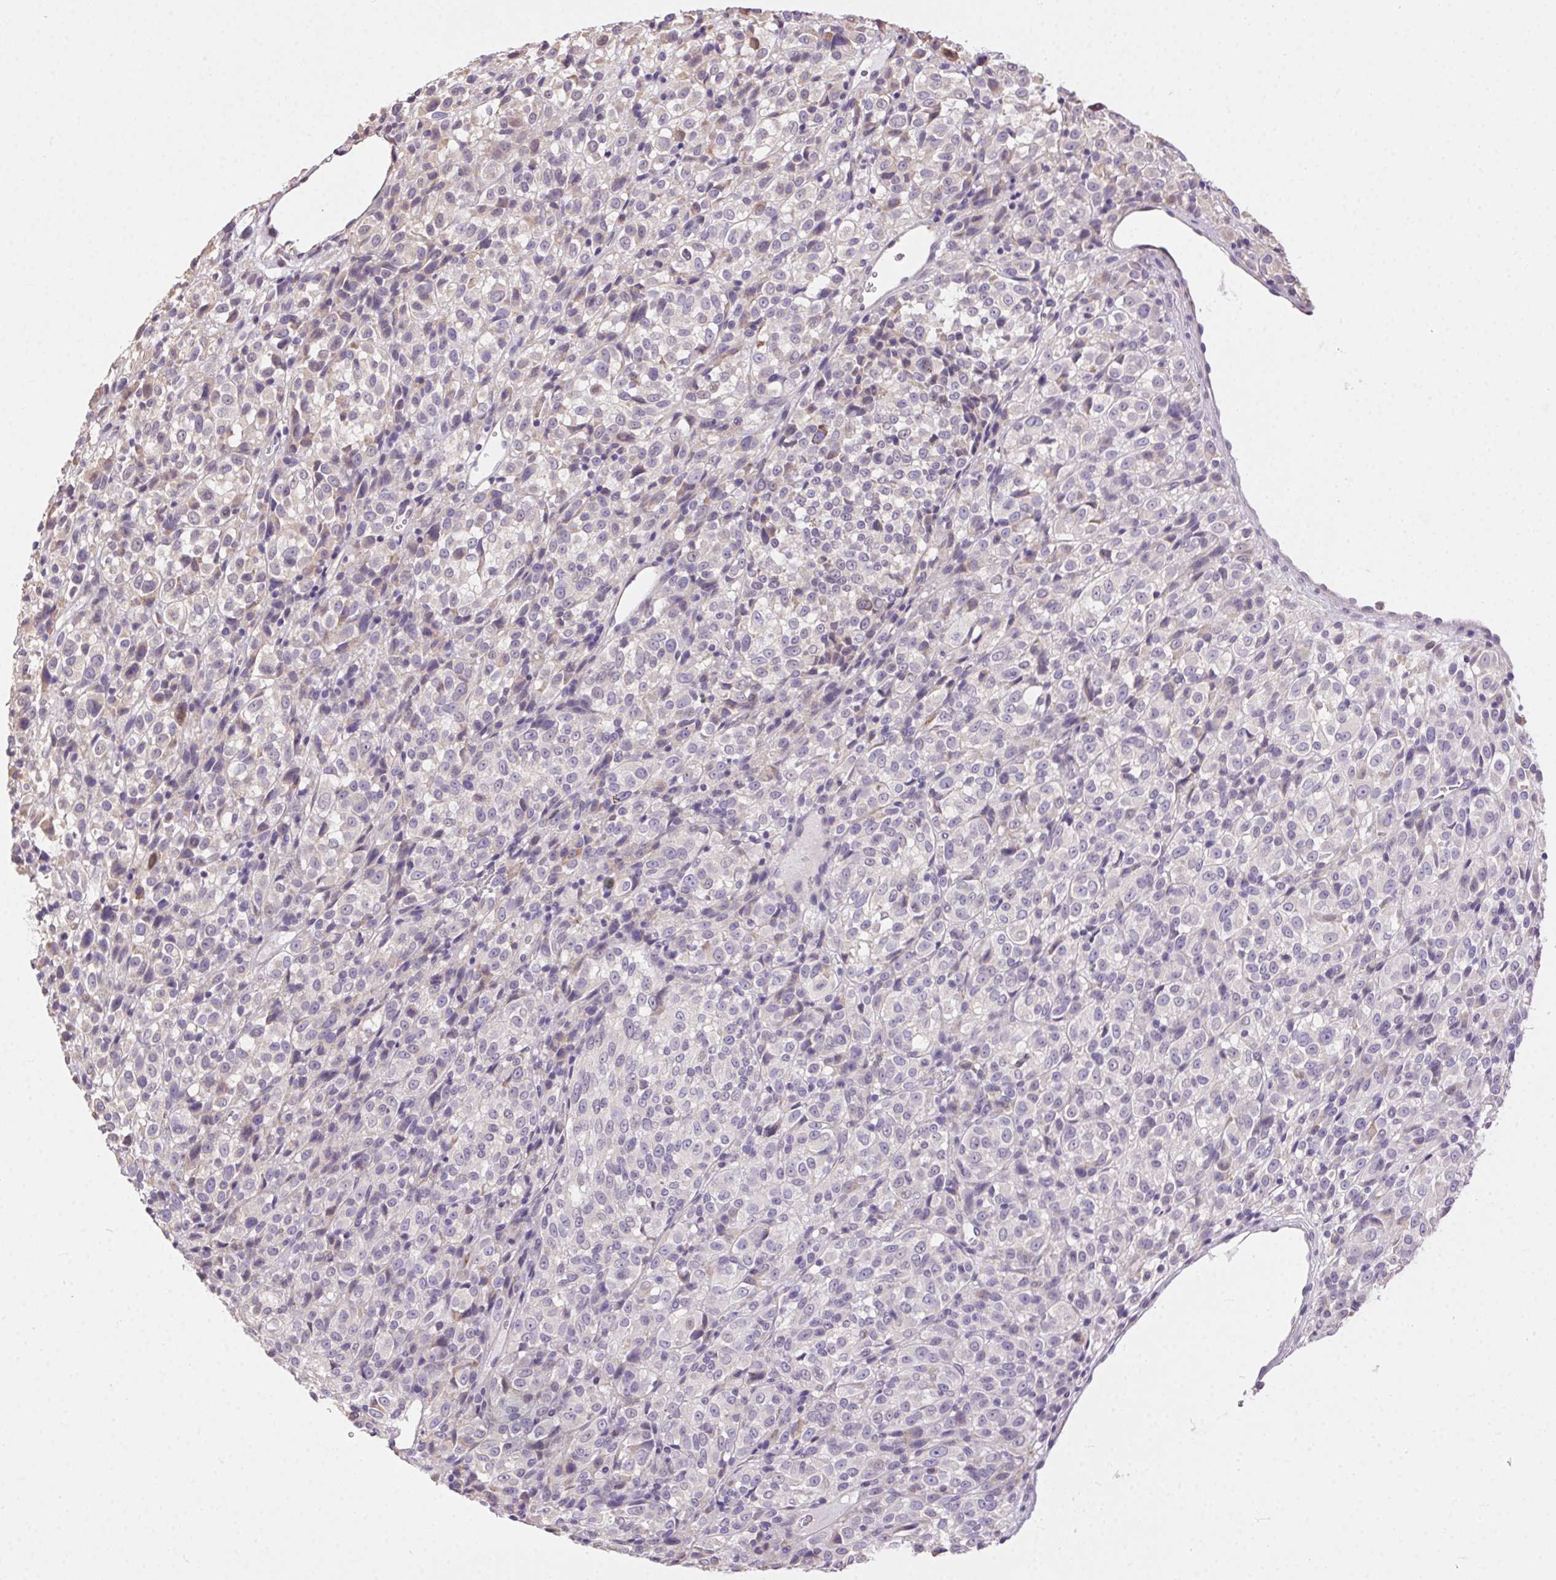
{"staining": {"intensity": "negative", "quantity": "none", "location": "none"}, "tissue": "melanoma", "cell_type": "Tumor cells", "image_type": "cancer", "snomed": [{"axis": "morphology", "description": "Malignant melanoma, Metastatic site"}, {"axis": "topography", "description": "Brain"}], "caption": "An image of melanoma stained for a protein reveals no brown staining in tumor cells.", "gene": "SNX31", "patient": {"sex": "female", "age": 56}}